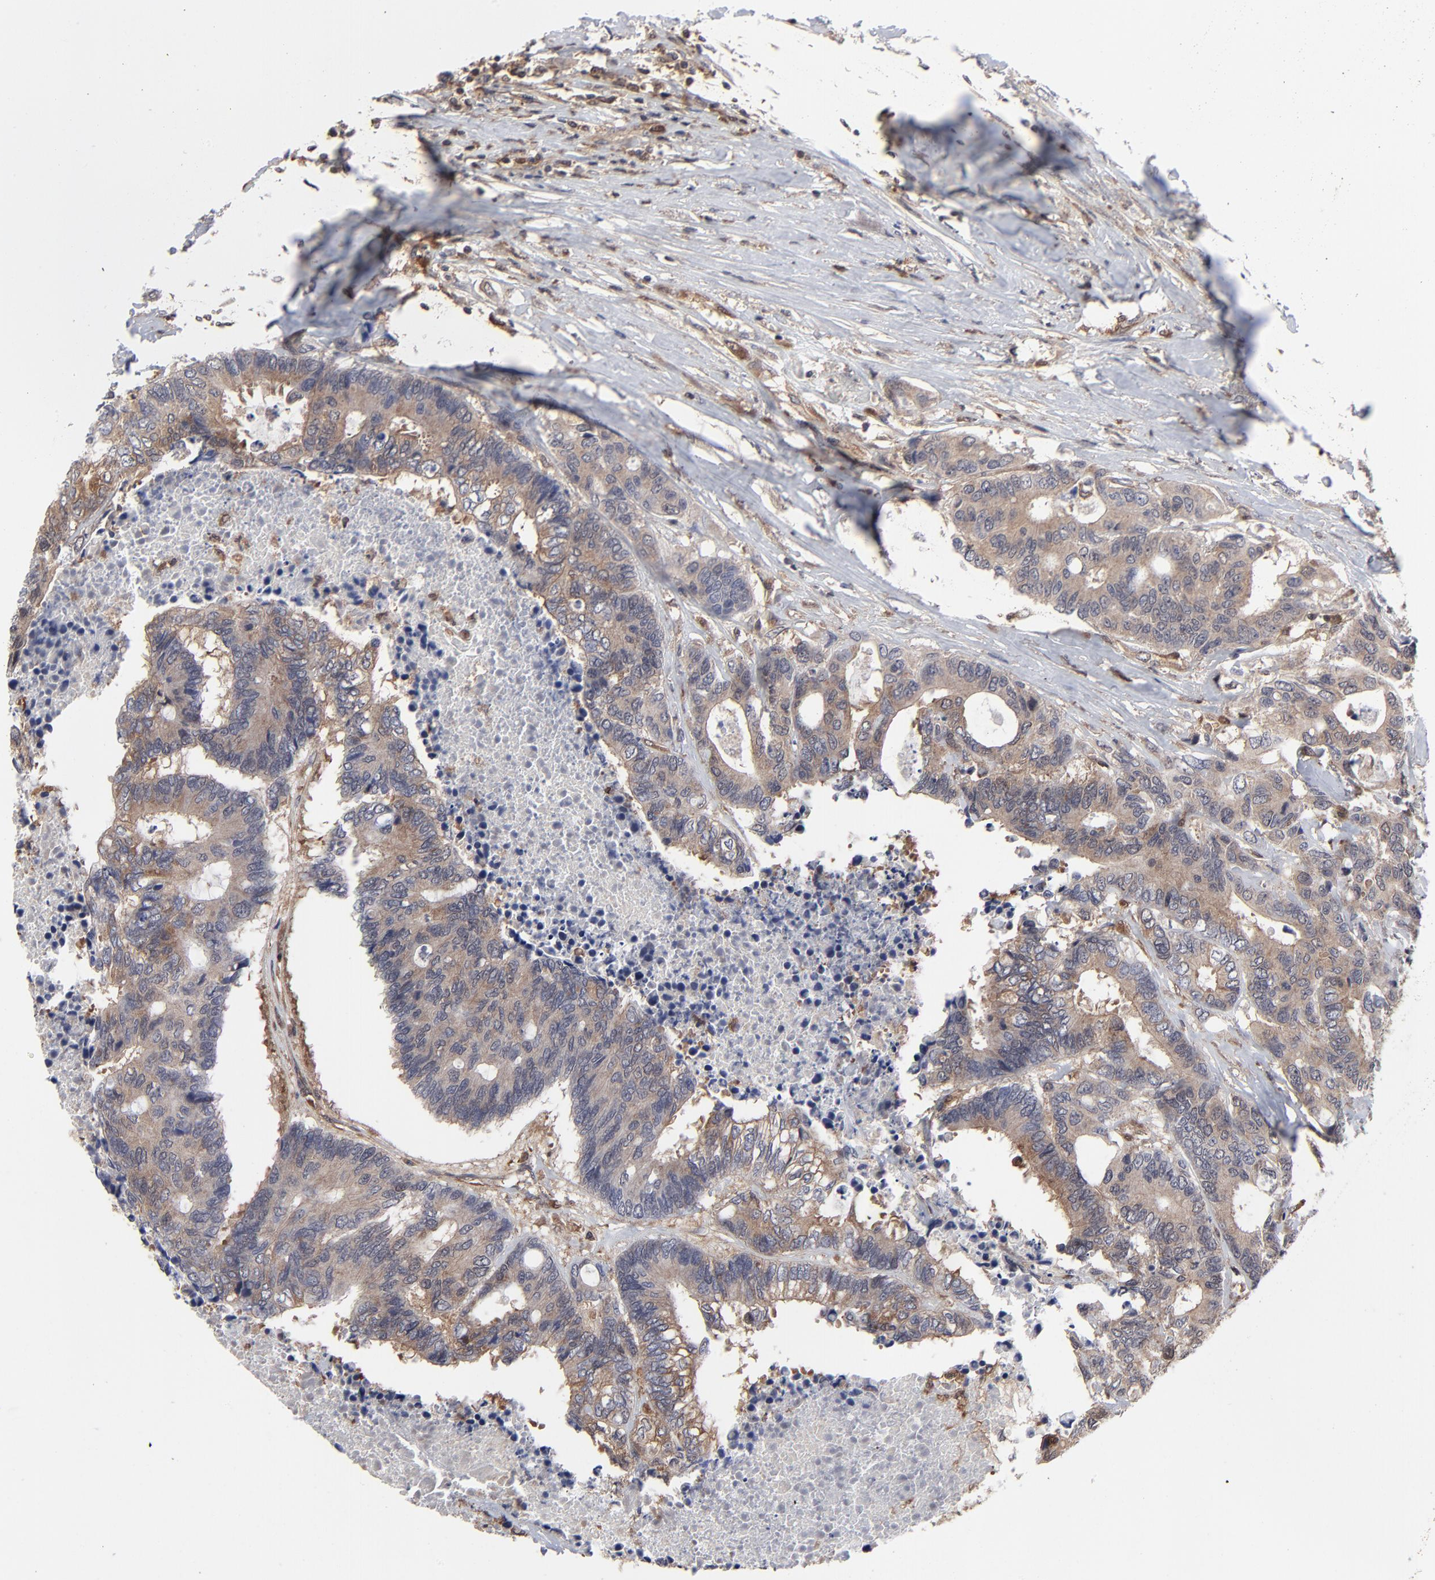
{"staining": {"intensity": "moderate", "quantity": ">75%", "location": "cytoplasmic/membranous"}, "tissue": "colorectal cancer", "cell_type": "Tumor cells", "image_type": "cancer", "snomed": [{"axis": "morphology", "description": "Adenocarcinoma, NOS"}, {"axis": "topography", "description": "Rectum"}], "caption": "Colorectal adenocarcinoma stained for a protein (brown) exhibits moderate cytoplasmic/membranous positive expression in approximately >75% of tumor cells.", "gene": "MAP2K1", "patient": {"sex": "male", "age": 55}}